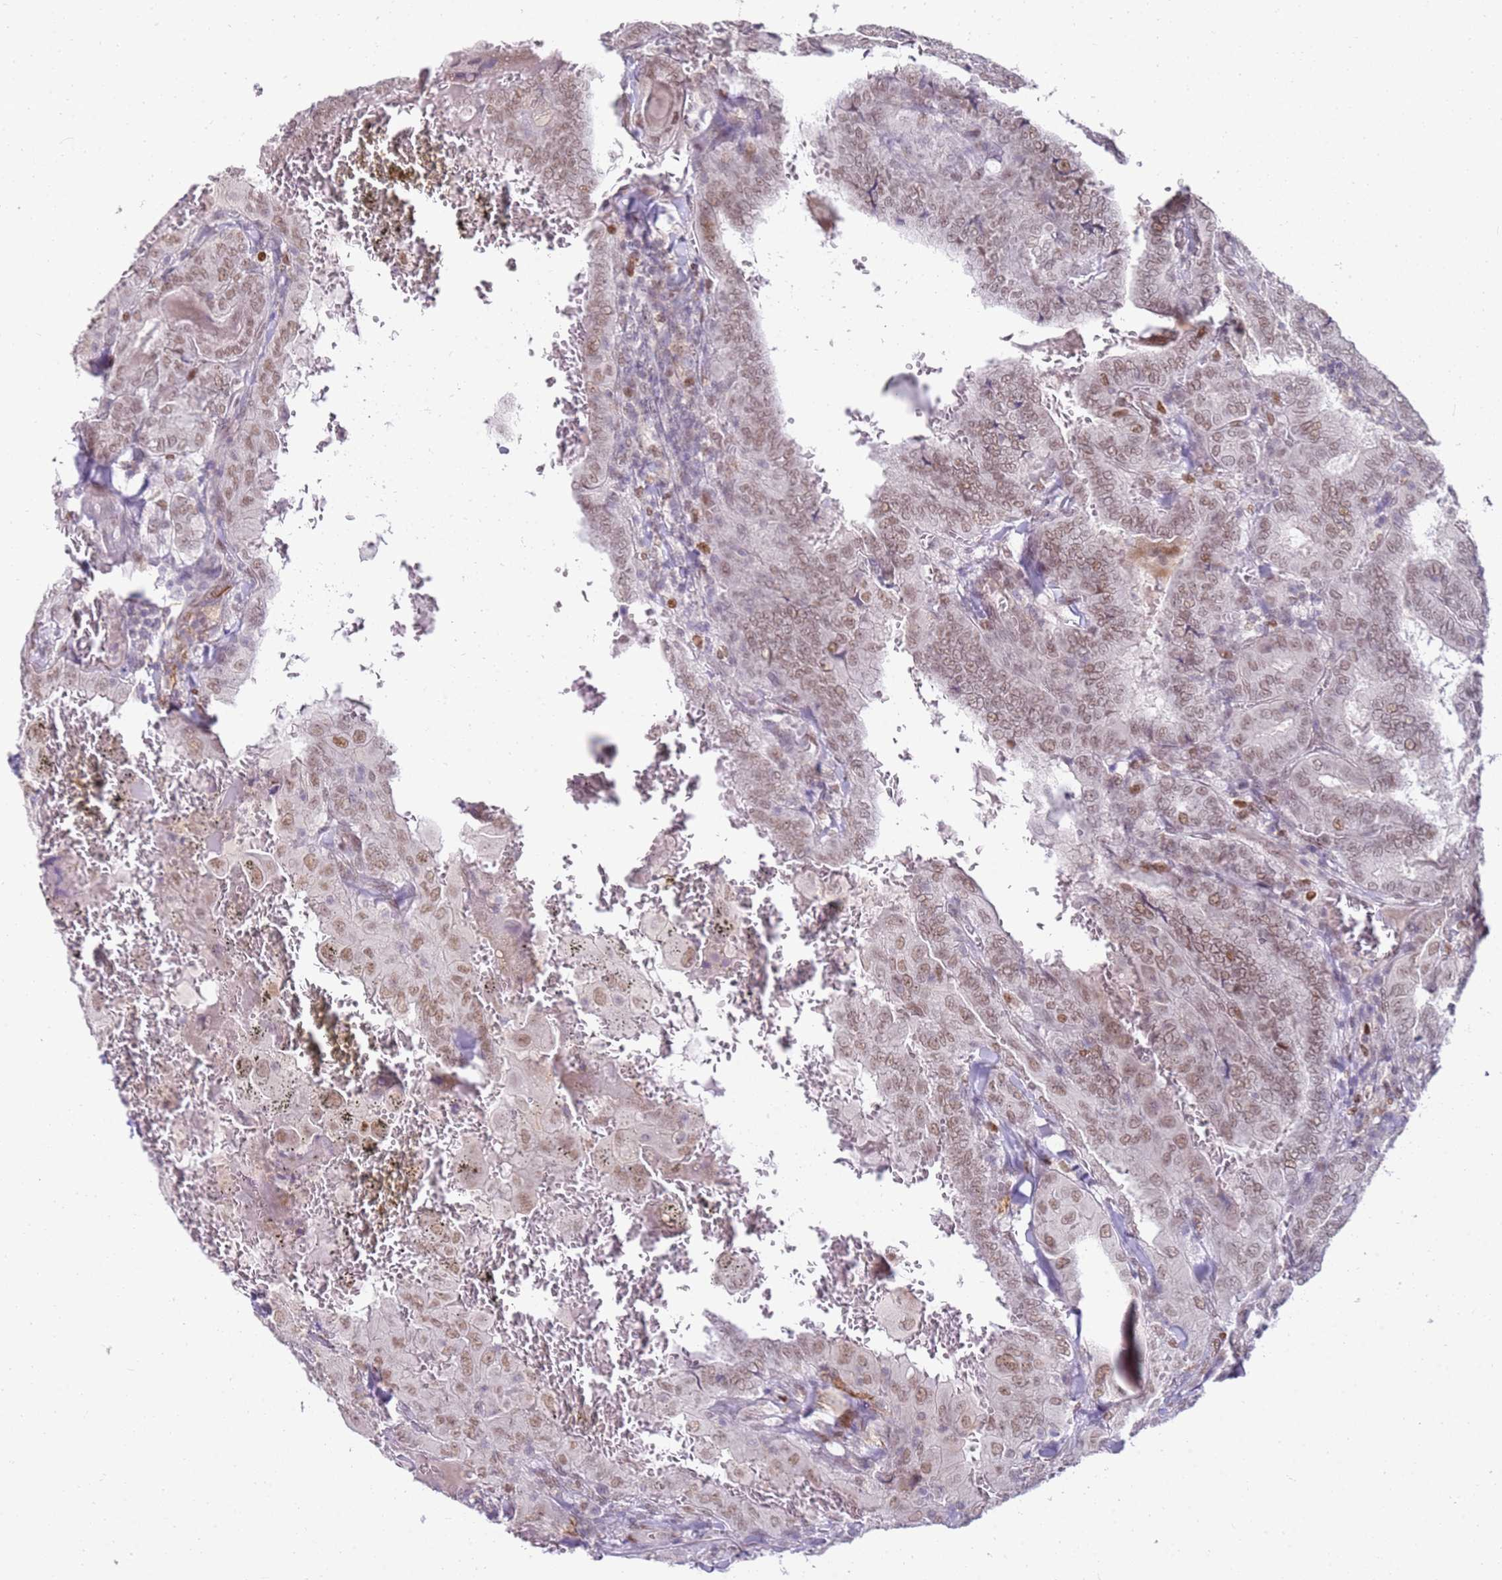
{"staining": {"intensity": "moderate", "quantity": ">75%", "location": "nuclear"}, "tissue": "thyroid cancer", "cell_type": "Tumor cells", "image_type": "cancer", "snomed": [{"axis": "morphology", "description": "Papillary adenocarcinoma, NOS"}, {"axis": "topography", "description": "Thyroid gland"}], "caption": "Human thyroid cancer stained for a protein (brown) demonstrates moderate nuclear positive positivity in approximately >75% of tumor cells.", "gene": "PHC2", "patient": {"sex": "female", "age": 72}}